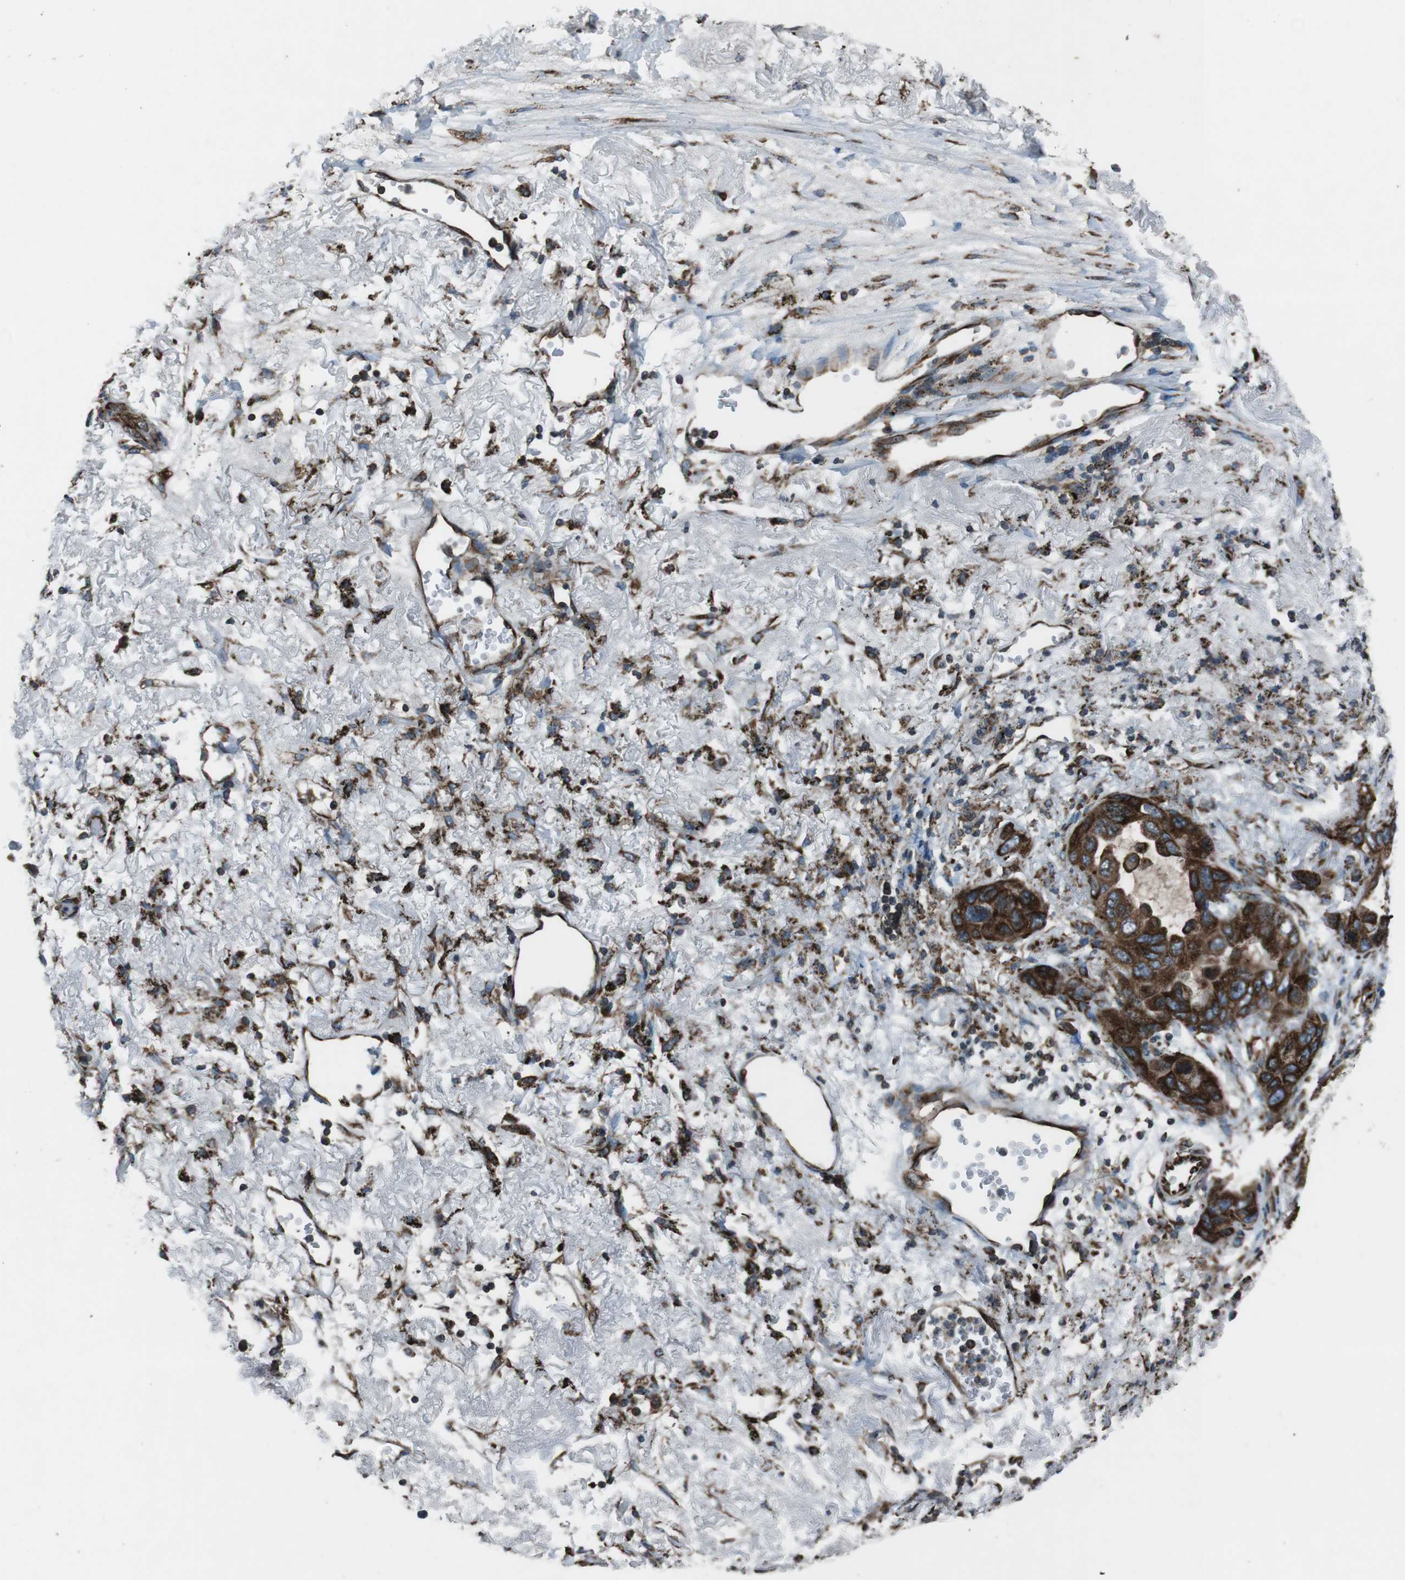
{"staining": {"intensity": "strong", "quantity": ">75%", "location": "cytoplasmic/membranous"}, "tissue": "lung cancer", "cell_type": "Tumor cells", "image_type": "cancer", "snomed": [{"axis": "morphology", "description": "Squamous cell carcinoma, NOS"}, {"axis": "topography", "description": "Lung"}], "caption": "A photomicrograph of lung cancer (squamous cell carcinoma) stained for a protein demonstrates strong cytoplasmic/membranous brown staining in tumor cells.", "gene": "KTN1", "patient": {"sex": "female", "age": 73}}